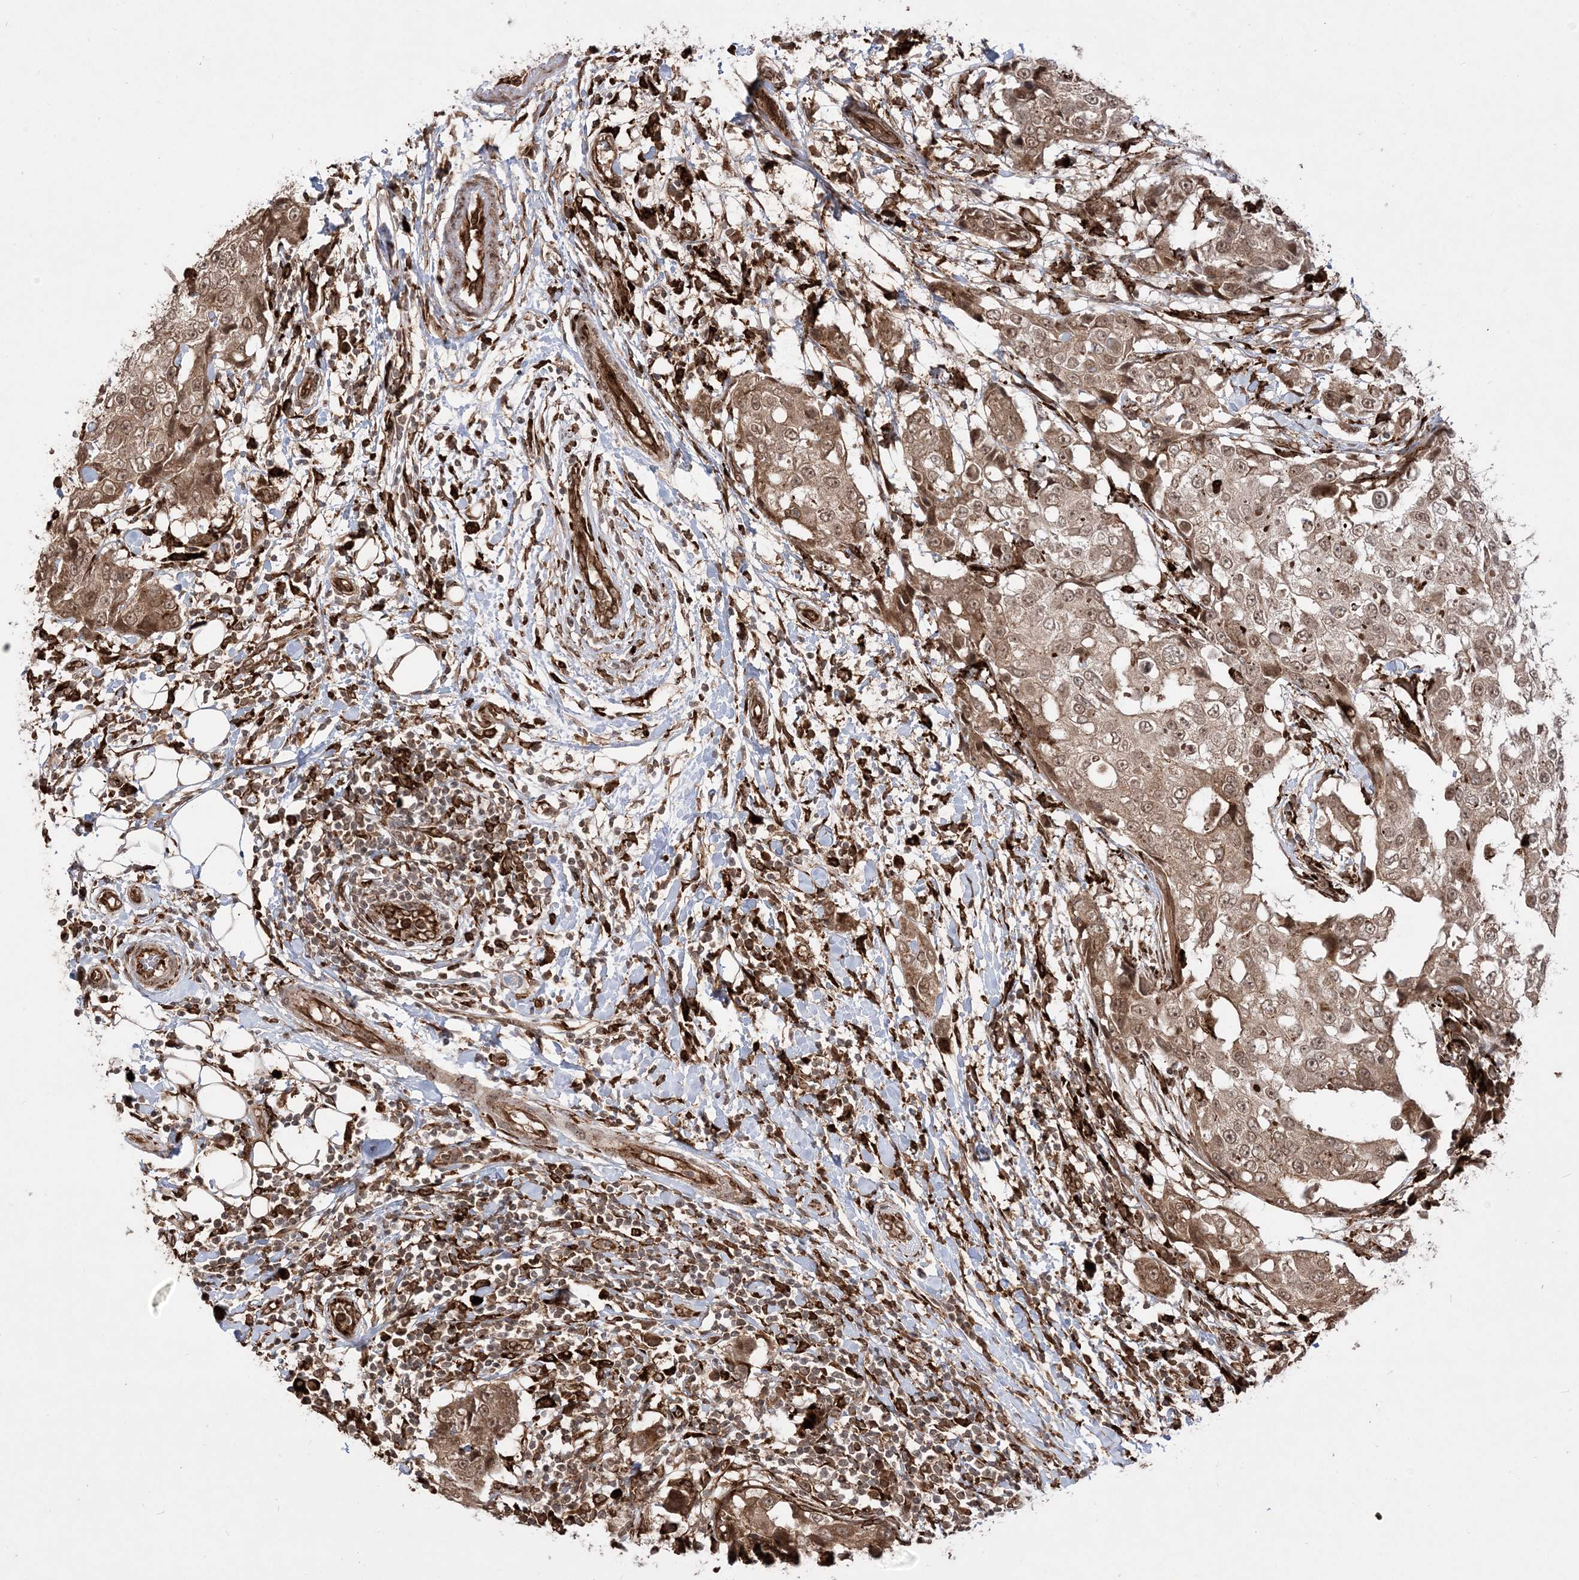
{"staining": {"intensity": "moderate", "quantity": ">75%", "location": "cytoplasmic/membranous,nuclear"}, "tissue": "breast cancer", "cell_type": "Tumor cells", "image_type": "cancer", "snomed": [{"axis": "morphology", "description": "Duct carcinoma"}, {"axis": "topography", "description": "Breast"}], "caption": "Human intraductal carcinoma (breast) stained for a protein (brown) exhibits moderate cytoplasmic/membranous and nuclear positive positivity in about >75% of tumor cells.", "gene": "EPC2", "patient": {"sex": "female", "age": 27}}